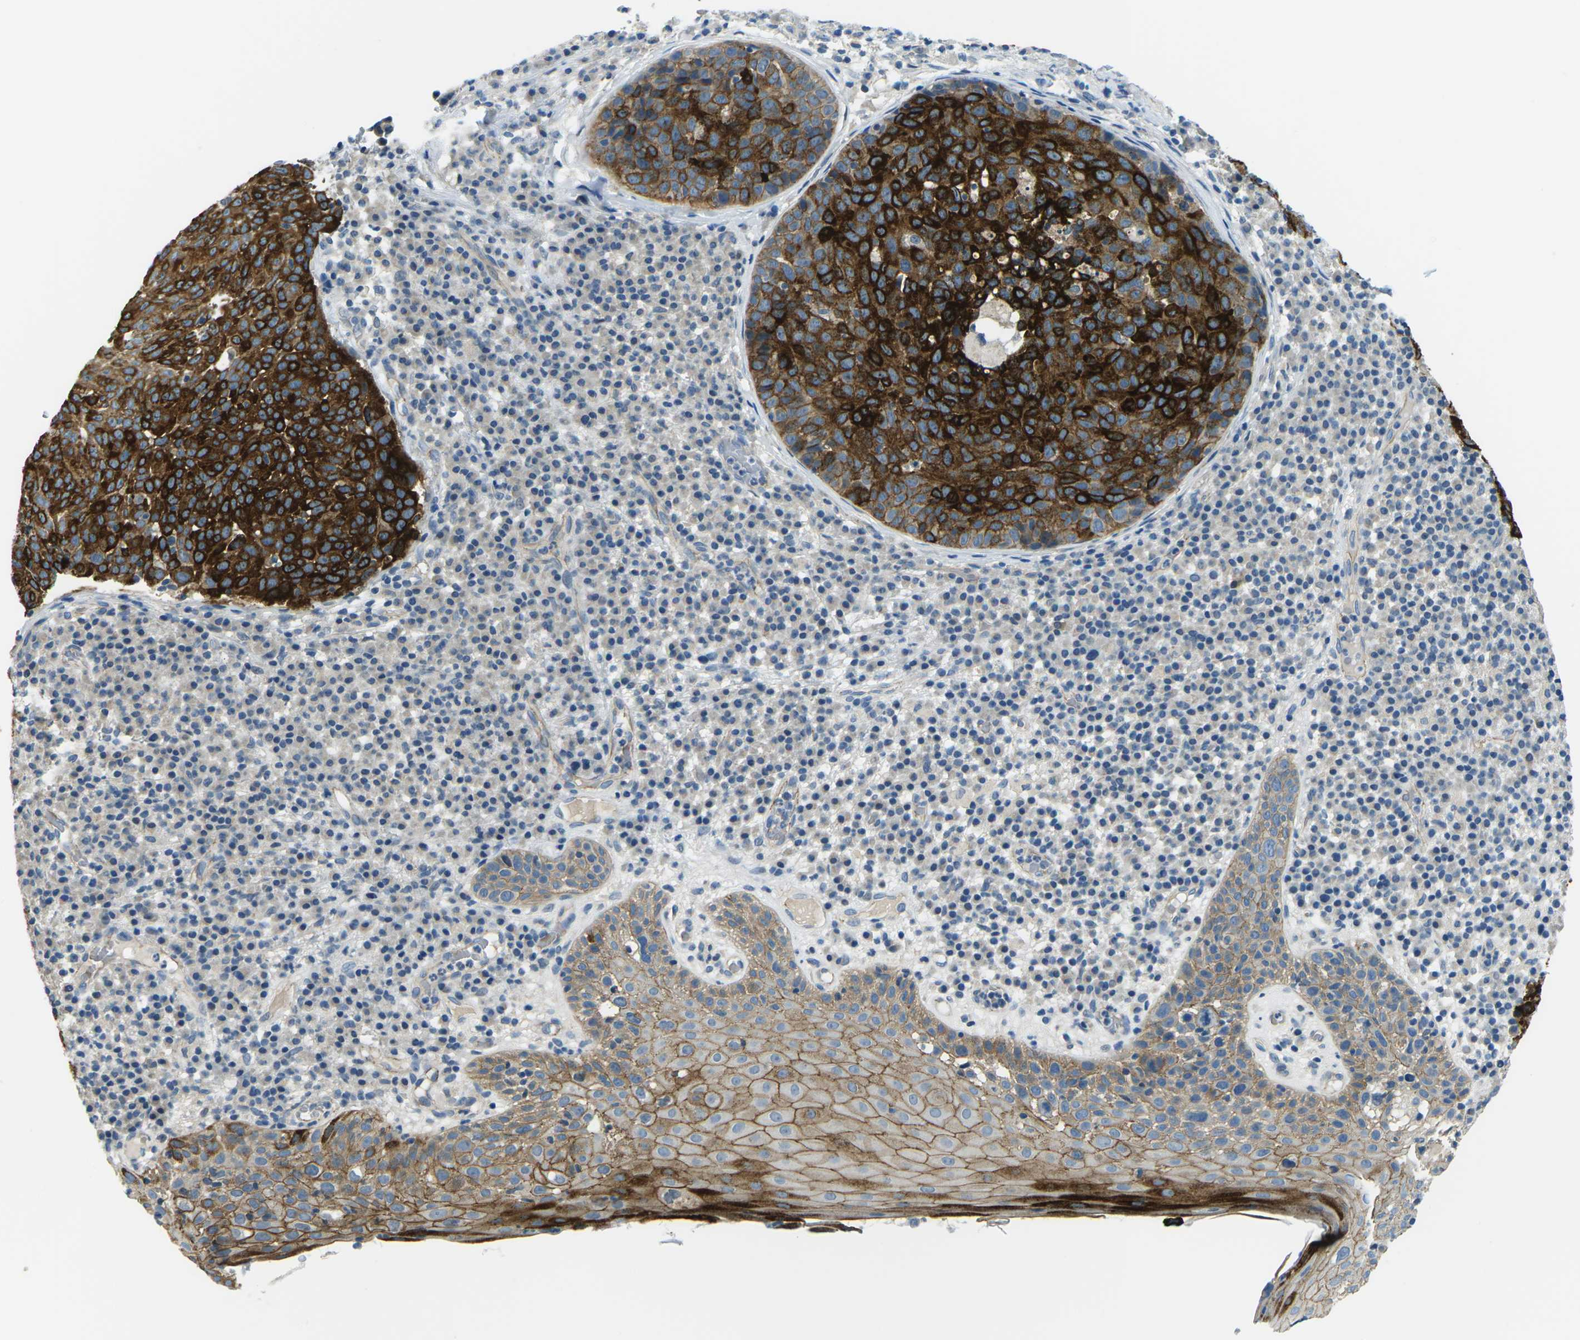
{"staining": {"intensity": "strong", "quantity": ">75%", "location": "cytoplasmic/membranous"}, "tissue": "skin cancer", "cell_type": "Tumor cells", "image_type": "cancer", "snomed": [{"axis": "morphology", "description": "Squamous cell carcinoma in situ, NOS"}, {"axis": "morphology", "description": "Squamous cell carcinoma, NOS"}, {"axis": "topography", "description": "Skin"}], "caption": "A high-resolution photomicrograph shows immunohistochemistry staining of squamous cell carcinoma (skin), which displays strong cytoplasmic/membranous expression in about >75% of tumor cells.", "gene": "CTNND1", "patient": {"sex": "male", "age": 93}}